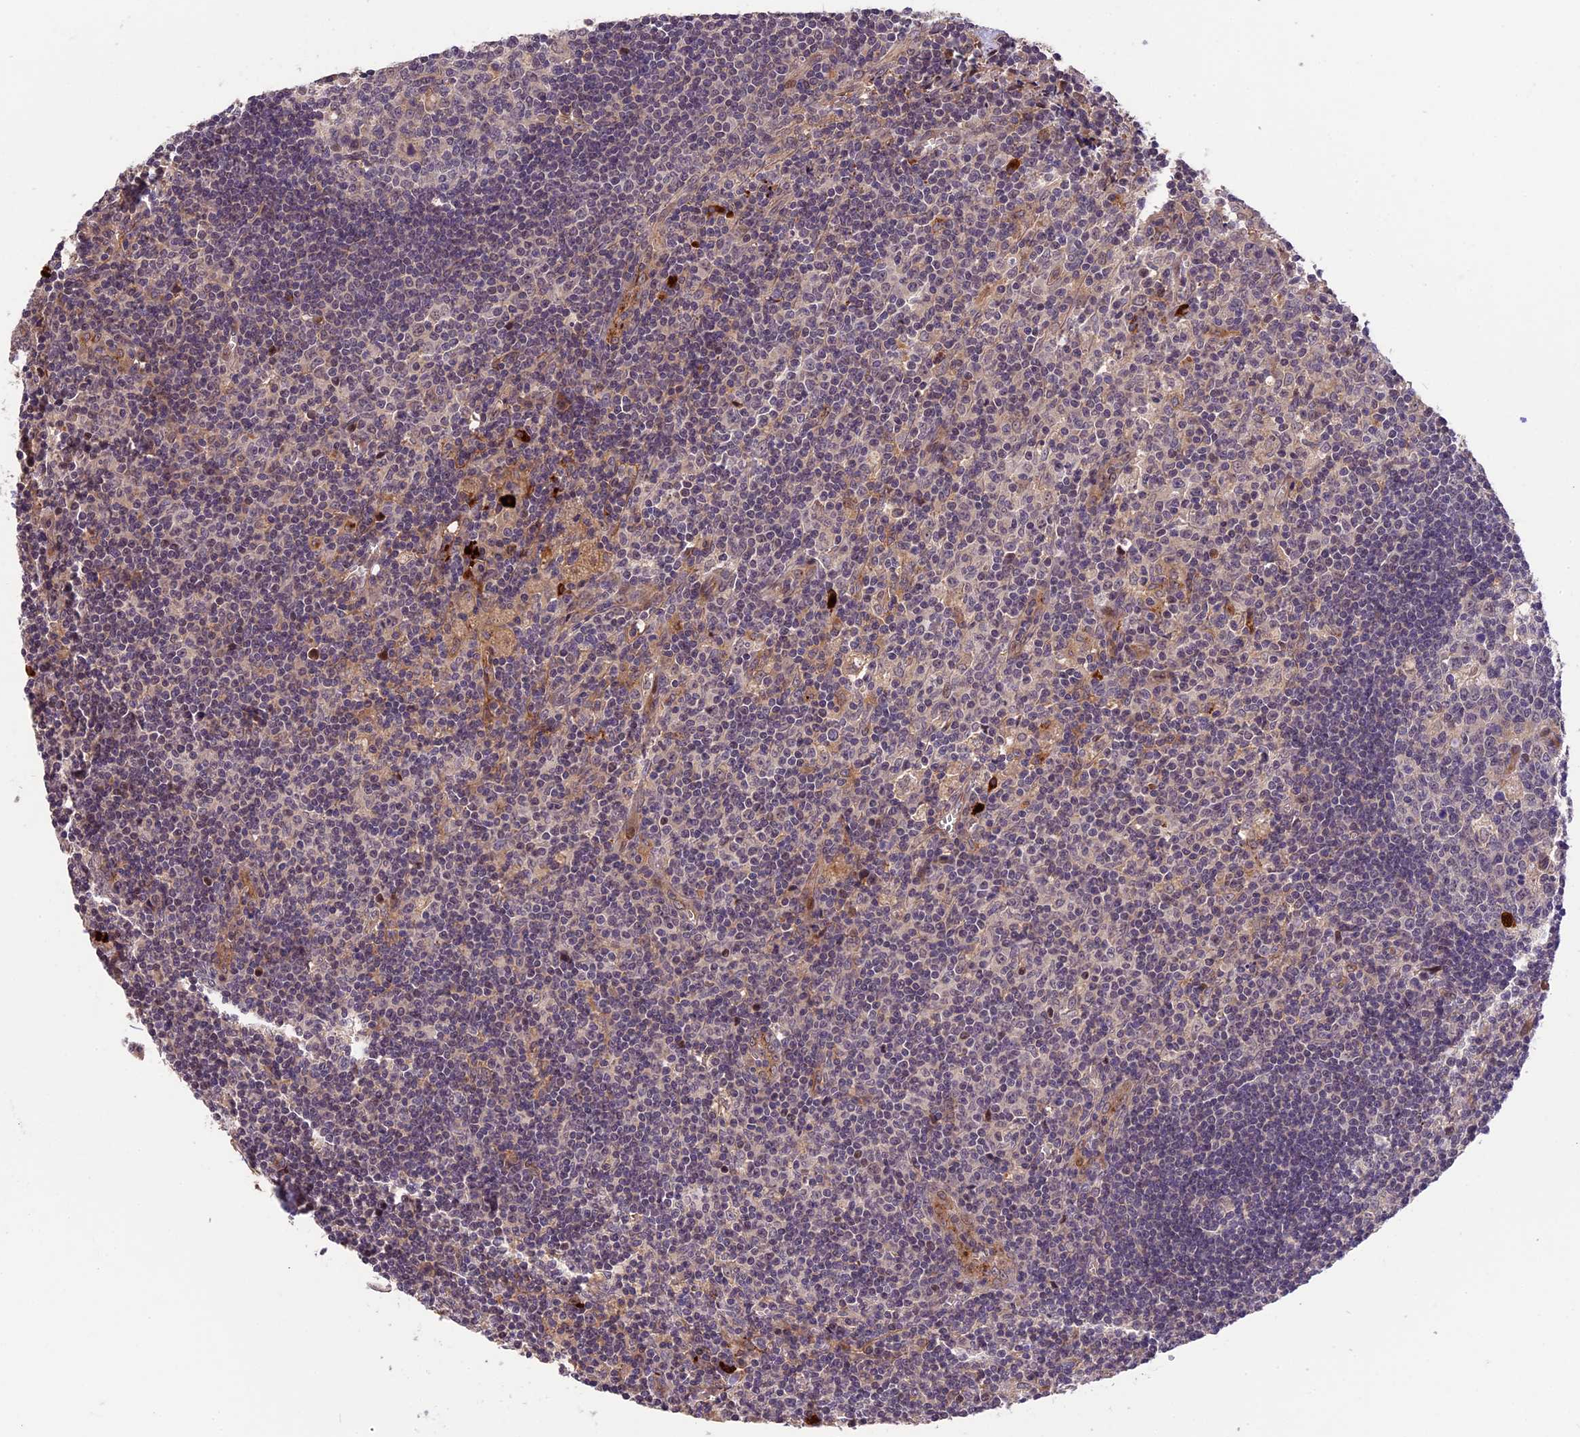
{"staining": {"intensity": "moderate", "quantity": "25%-75%", "location": "nuclear"}, "tissue": "lymph node", "cell_type": "Germinal center cells", "image_type": "normal", "snomed": [{"axis": "morphology", "description": "Normal tissue, NOS"}, {"axis": "topography", "description": "Lymph node"}], "caption": "Immunohistochemical staining of benign lymph node exhibits medium levels of moderate nuclear positivity in approximately 25%-75% of germinal center cells.", "gene": "MFSD2A", "patient": {"sex": "male", "age": 58}}